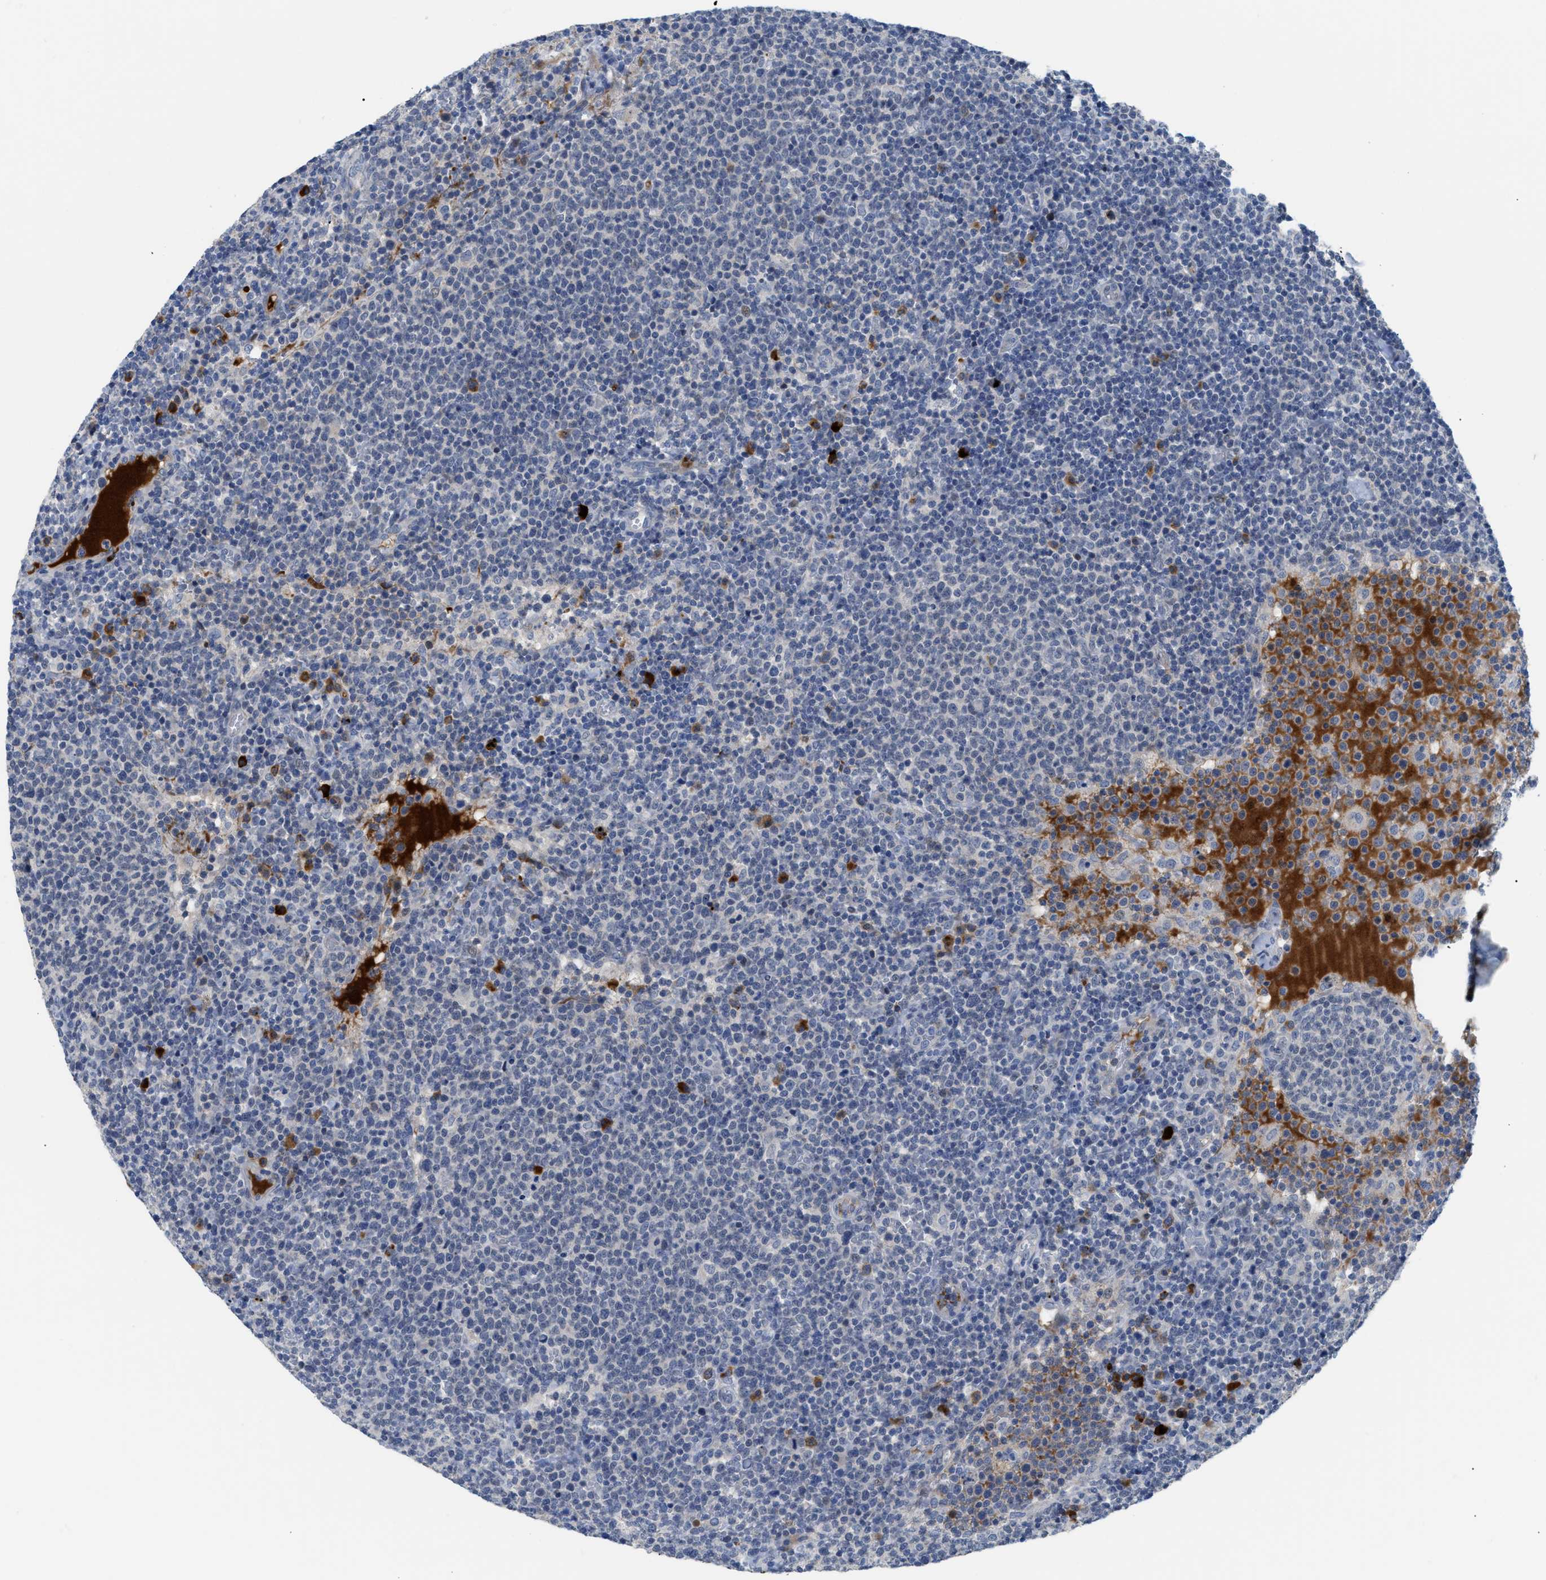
{"staining": {"intensity": "negative", "quantity": "none", "location": "none"}, "tissue": "lymphoma", "cell_type": "Tumor cells", "image_type": "cancer", "snomed": [{"axis": "morphology", "description": "Malignant lymphoma, non-Hodgkin's type, High grade"}, {"axis": "topography", "description": "Lymph node"}], "caption": "A photomicrograph of human high-grade malignant lymphoma, non-Hodgkin's type is negative for staining in tumor cells. Nuclei are stained in blue.", "gene": "OR9K2", "patient": {"sex": "male", "age": 61}}